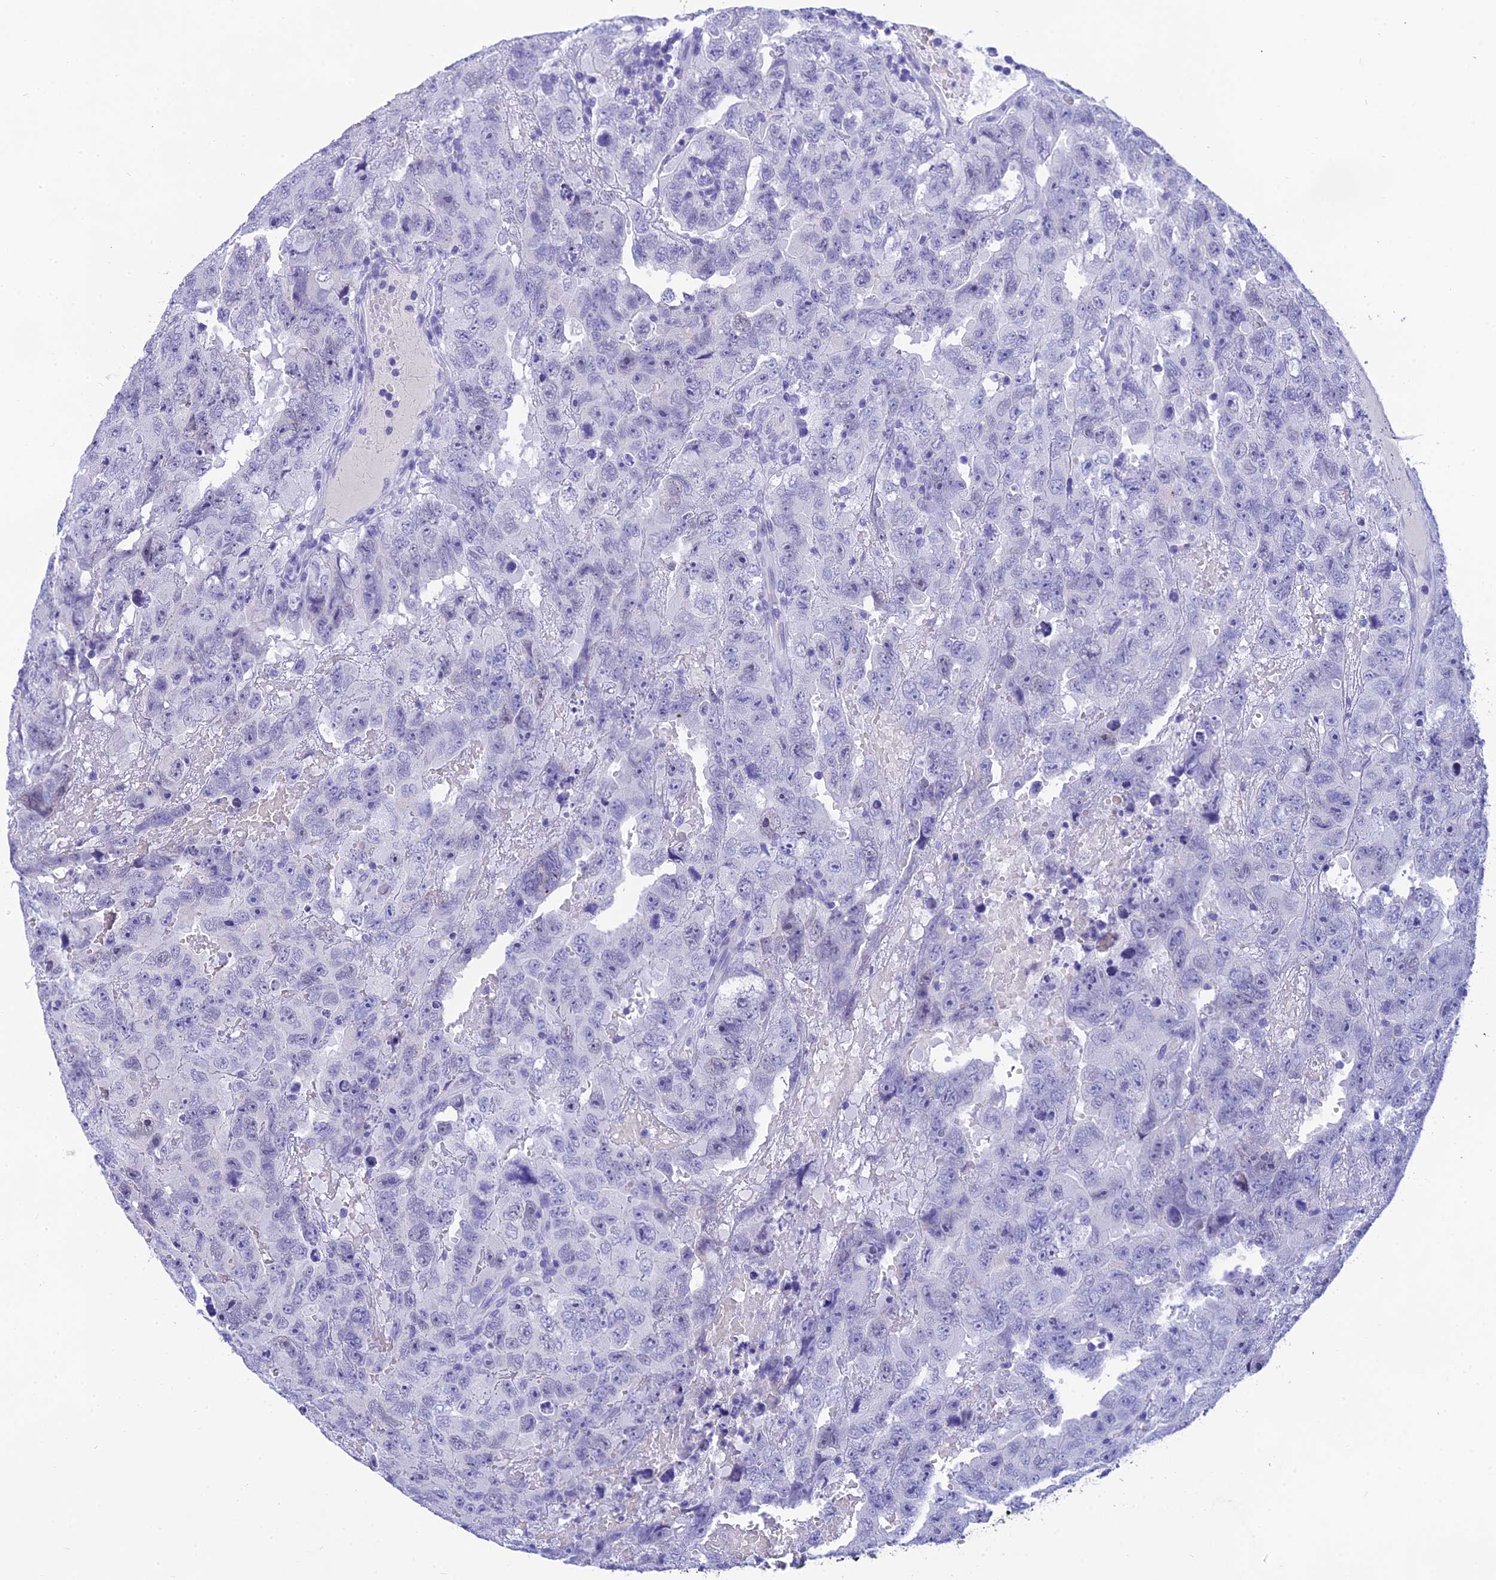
{"staining": {"intensity": "negative", "quantity": "none", "location": "none"}, "tissue": "testis cancer", "cell_type": "Tumor cells", "image_type": "cancer", "snomed": [{"axis": "morphology", "description": "Carcinoma, Embryonal, NOS"}, {"axis": "topography", "description": "Testis"}], "caption": "Embryonal carcinoma (testis) stained for a protein using immunohistochemistry shows no expression tumor cells.", "gene": "KDELR3", "patient": {"sex": "male", "age": 45}}